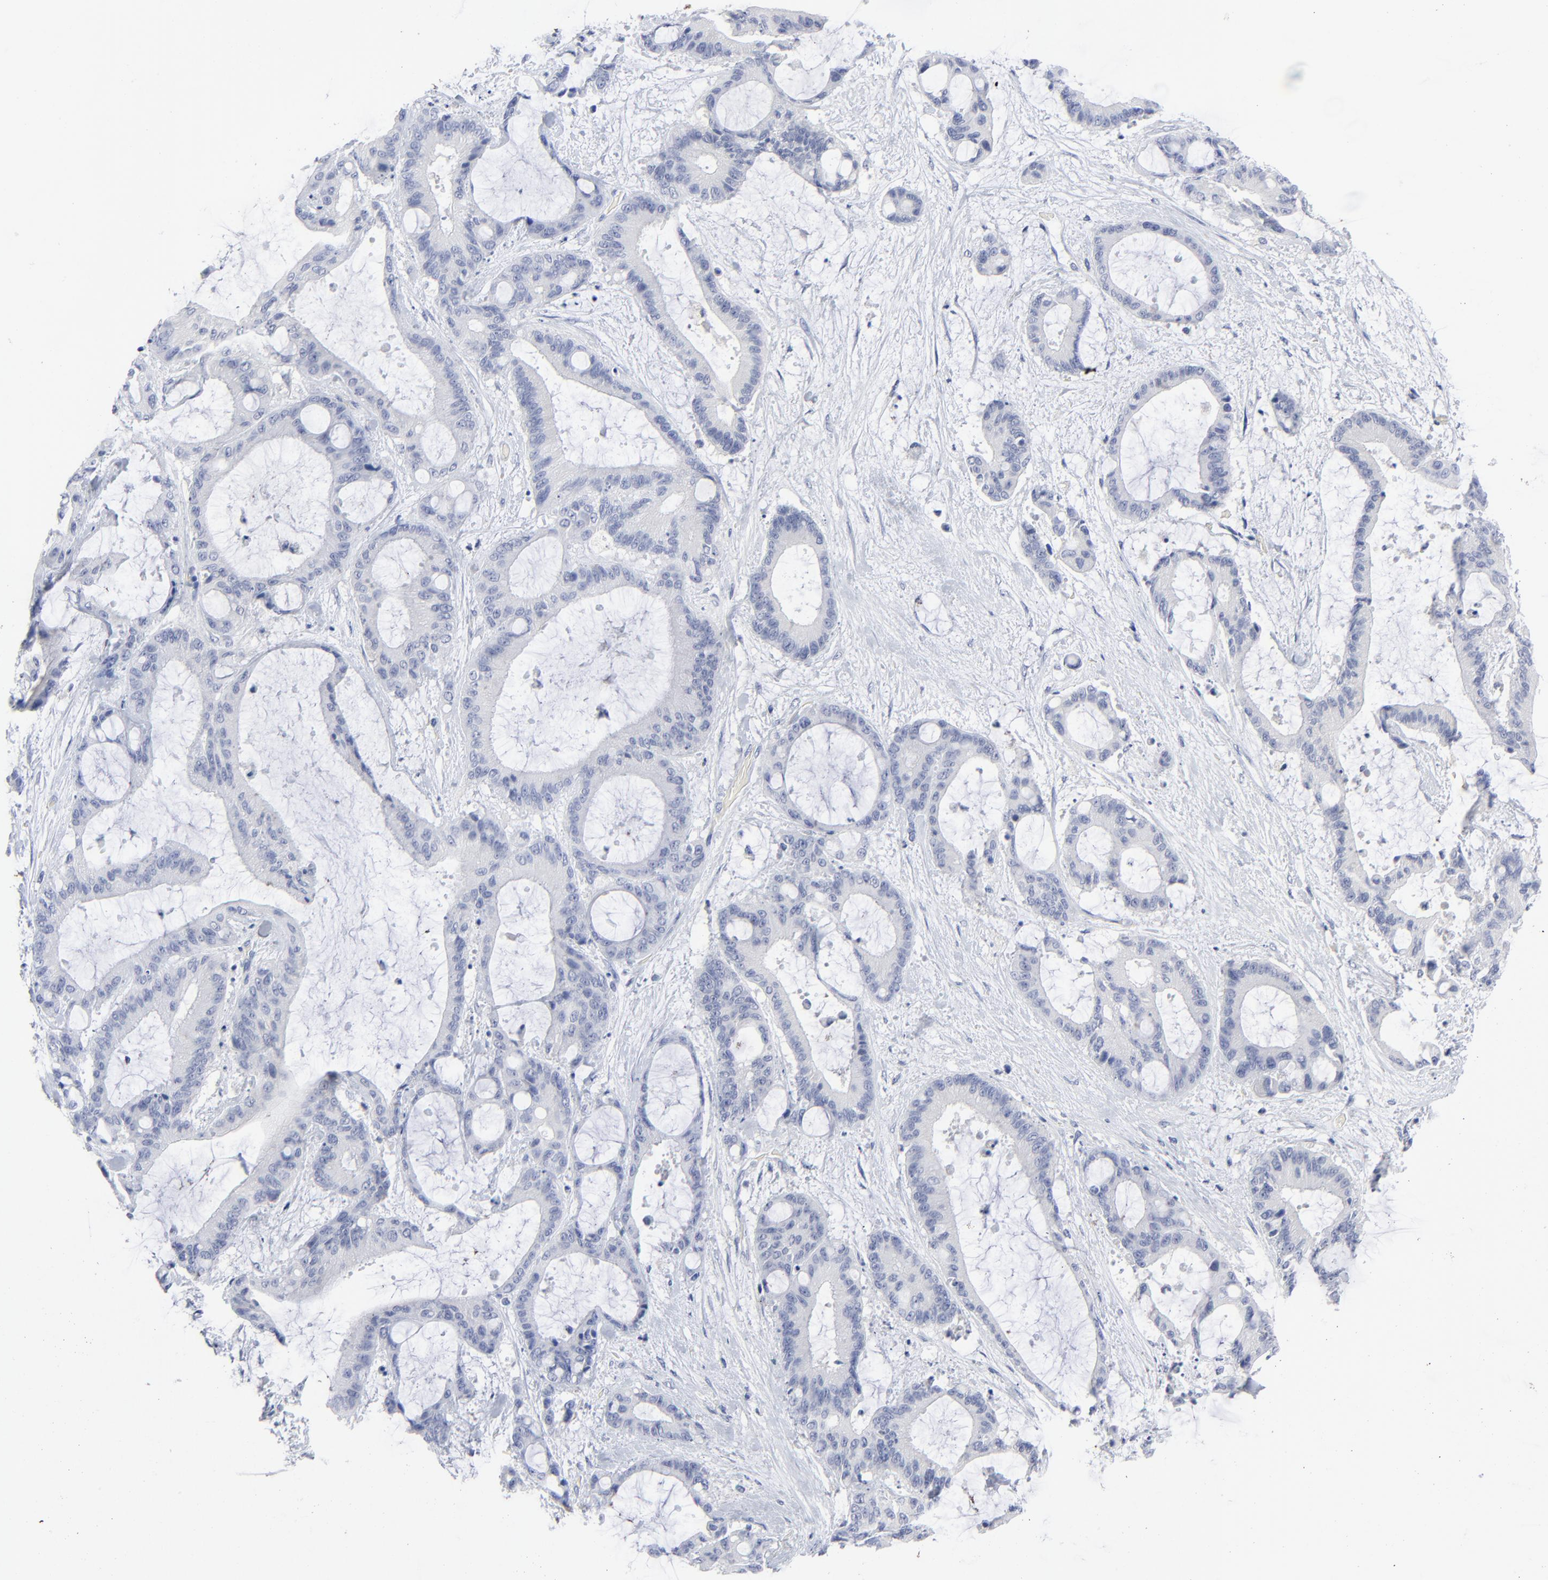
{"staining": {"intensity": "negative", "quantity": "none", "location": "none"}, "tissue": "liver cancer", "cell_type": "Tumor cells", "image_type": "cancer", "snomed": [{"axis": "morphology", "description": "Cholangiocarcinoma"}, {"axis": "topography", "description": "Liver"}], "caption": "The histopathology image shows no significant staining in tumor cells of liver cancer (cholangiocarcinoma).", "gene": "CLEC4G", "patient": {"sex": "female", "age": 73}}